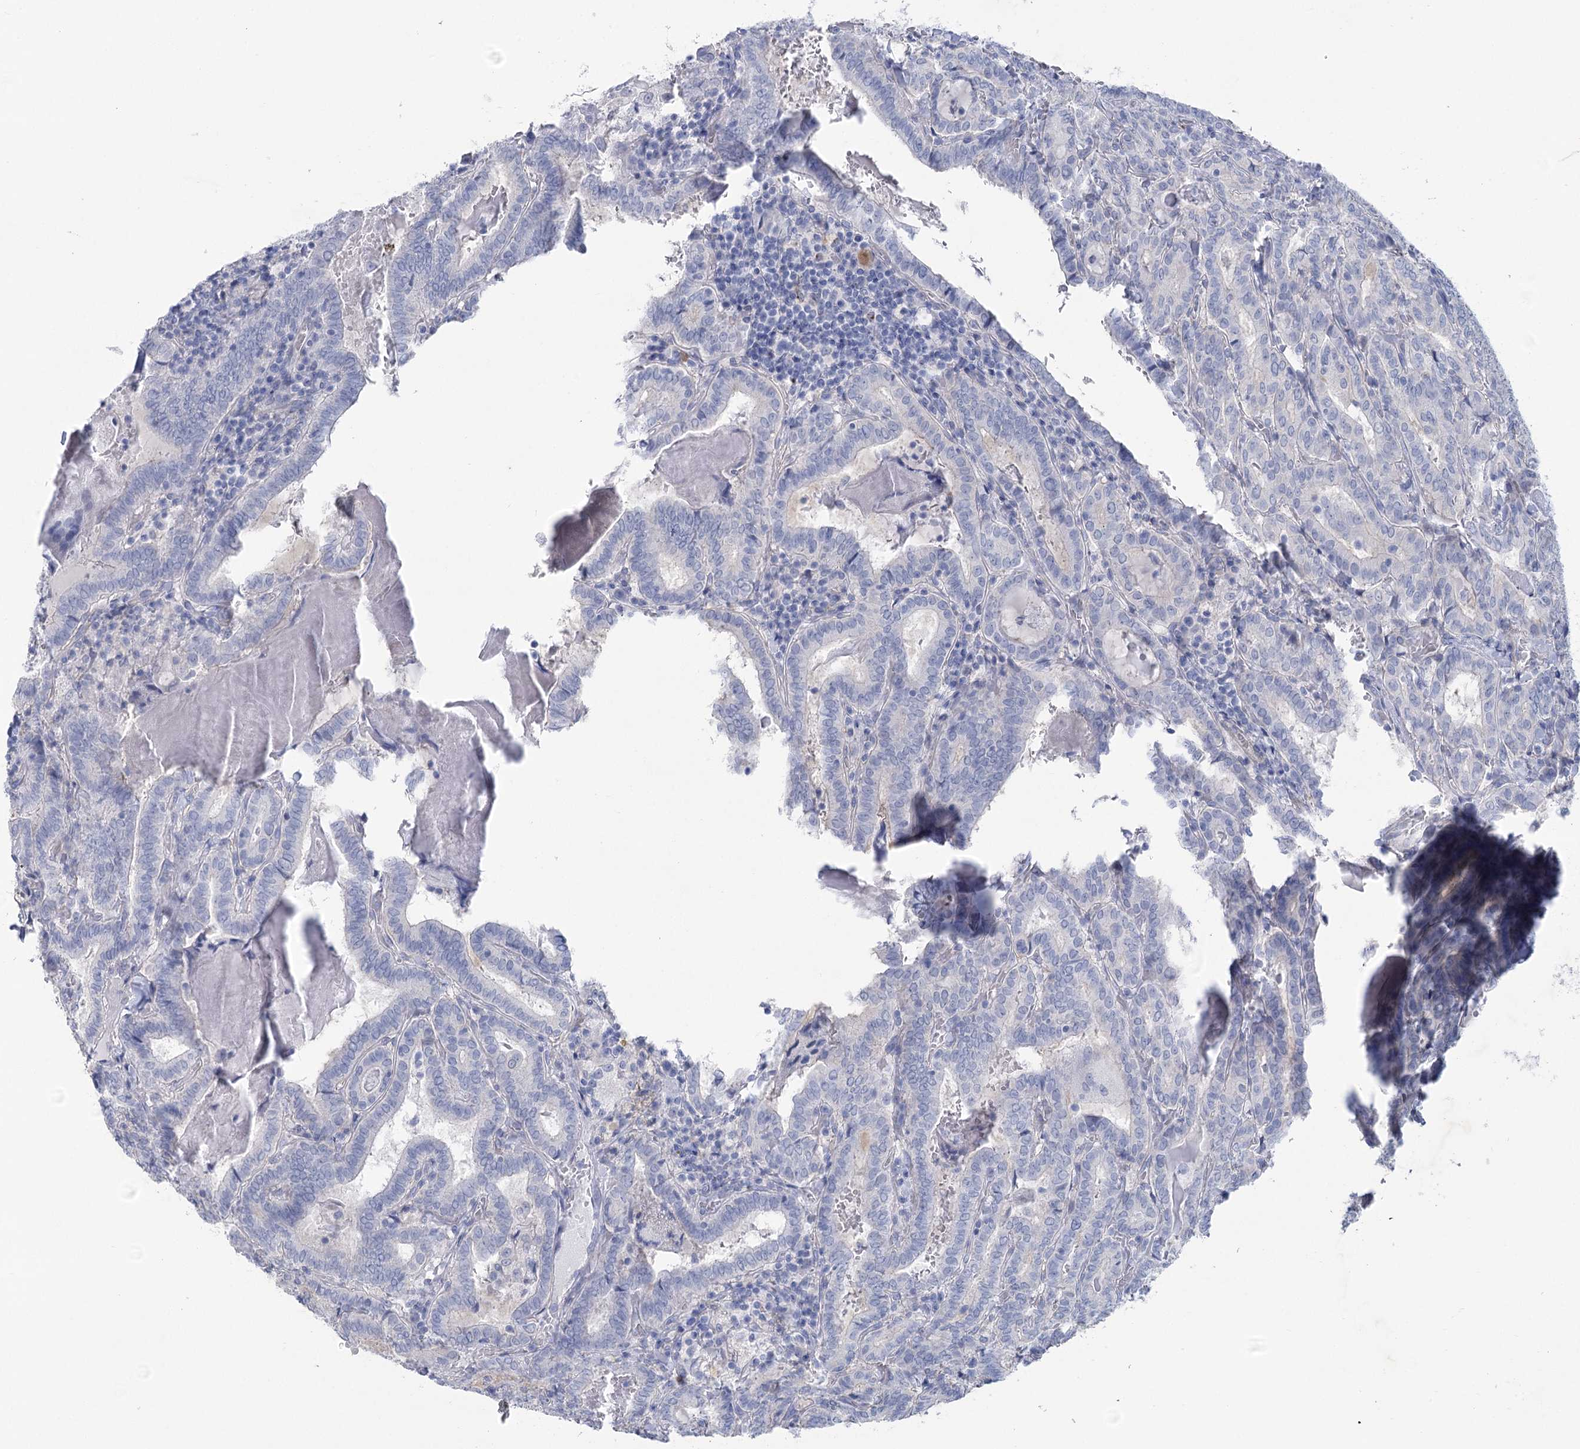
{"staining": {"intensity": "negative", "quantity": "none", "location": "none"}, "tissue": "thyroid cancer", "cell_type": "Tumor cells", "image_type": "cancer", "snomed": [{"axis": "morphology", "description": "Papillary adenocarcinoma, NOS"}, {"axis": "topography", "description": "Thyroid gland"}], "caption": "Image shows no significant protein staining in tumor cells of thyroid papillary adenocarcinoma.", "gene": "CCDC88A", "patient": {"sex": "female", "age": 72}}